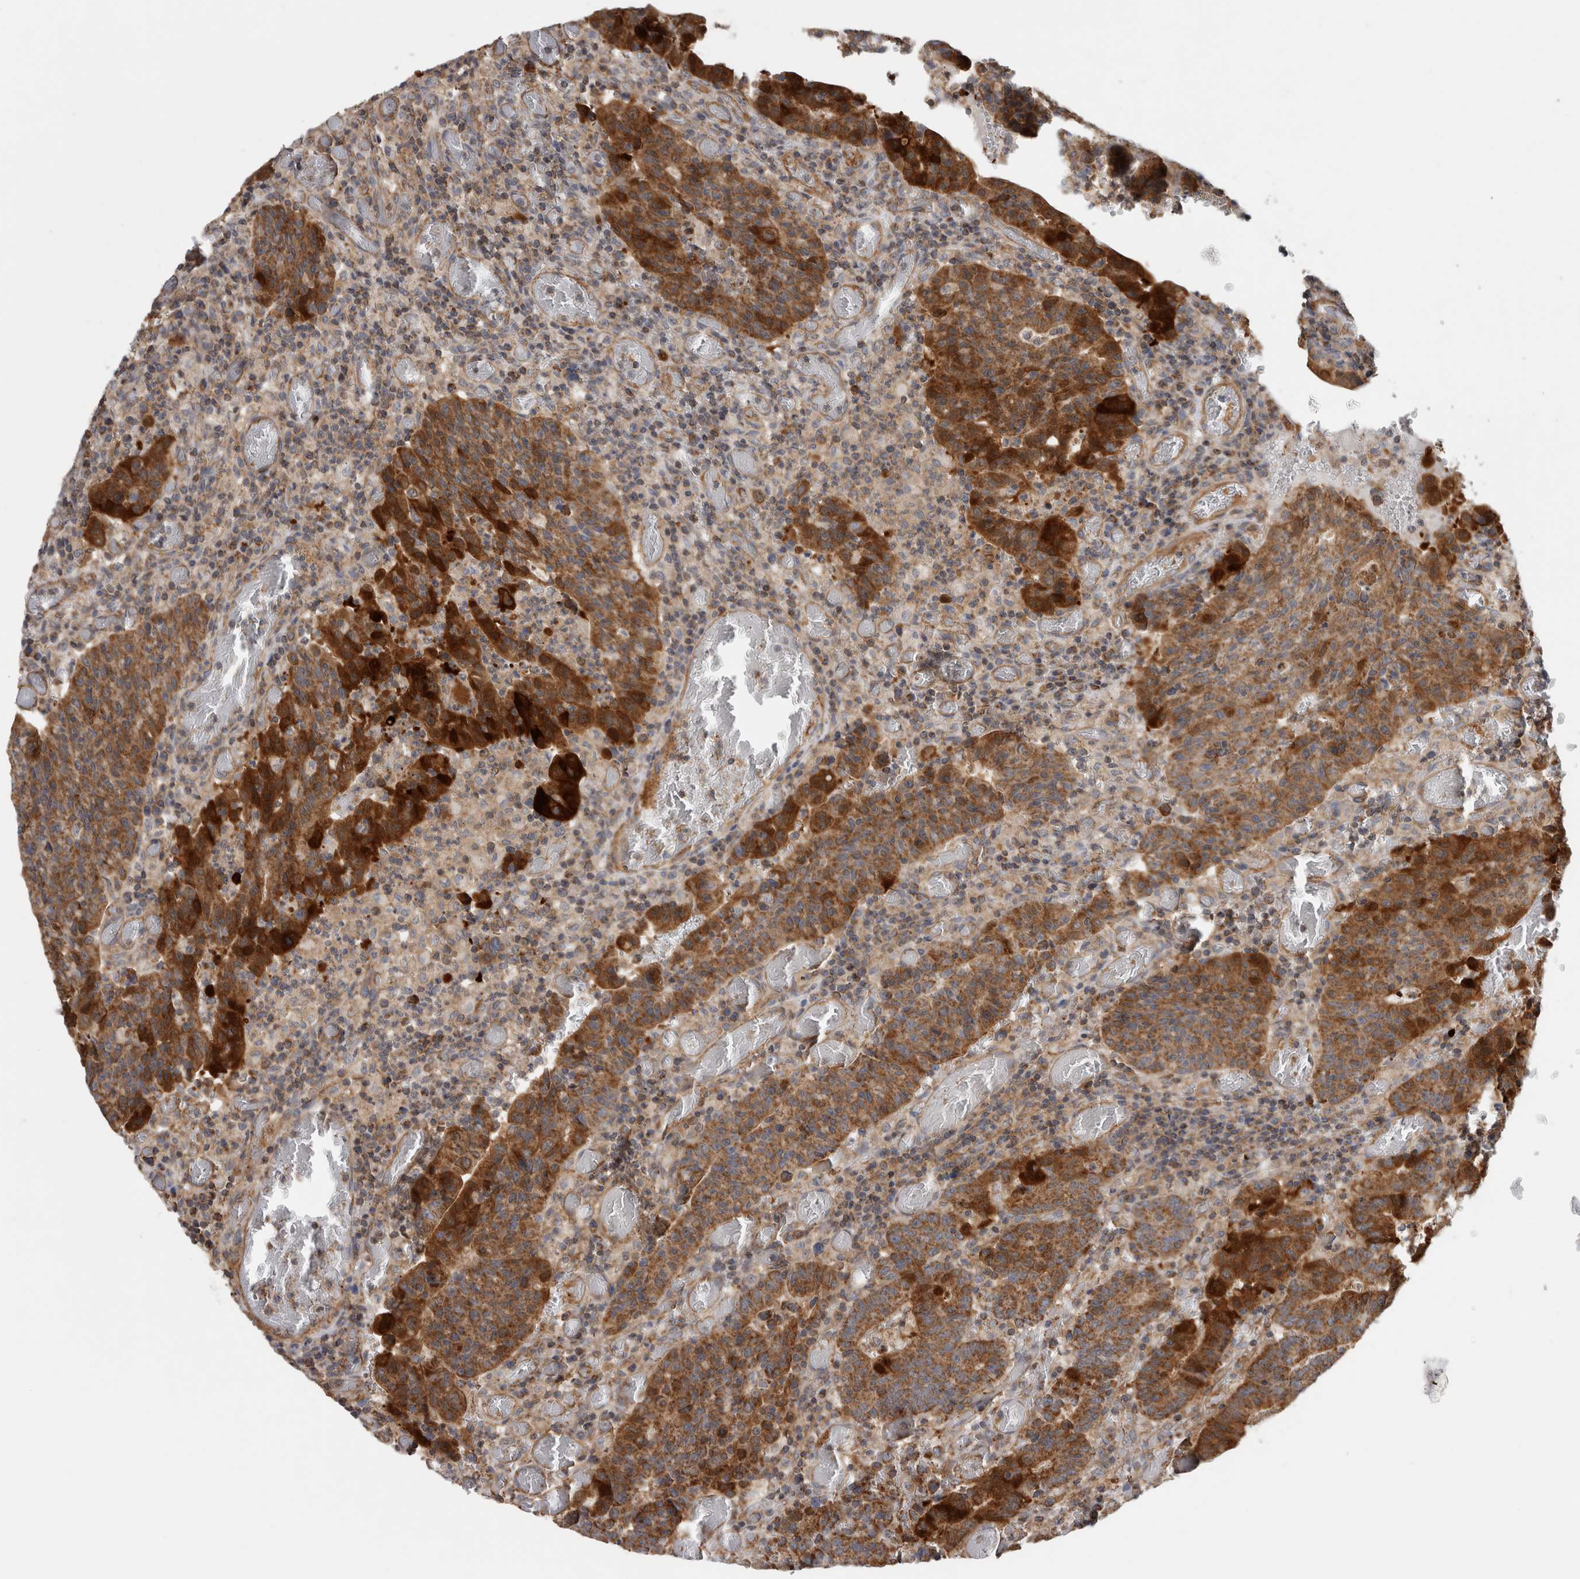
{"staining": {"intensity": "strong", "quantity": ">75%", "location": "cytoplasmic/membranous"}, "tissue": "colorectal cancer", "cell_type": "Tumor cells", "image_type": "cancer", "snomed": [{"axis": "morphology", "description": "Adenocarcinoma, NOS"}, {"axis": "topography", "description": "Colon"}], "caption": "Human colorectal adenocarcinoma stained with a protein marker demonstrates strong staining in tumor cells.", "gene": "SFXN2", "patient": {"sex": "female", "age": 75}}